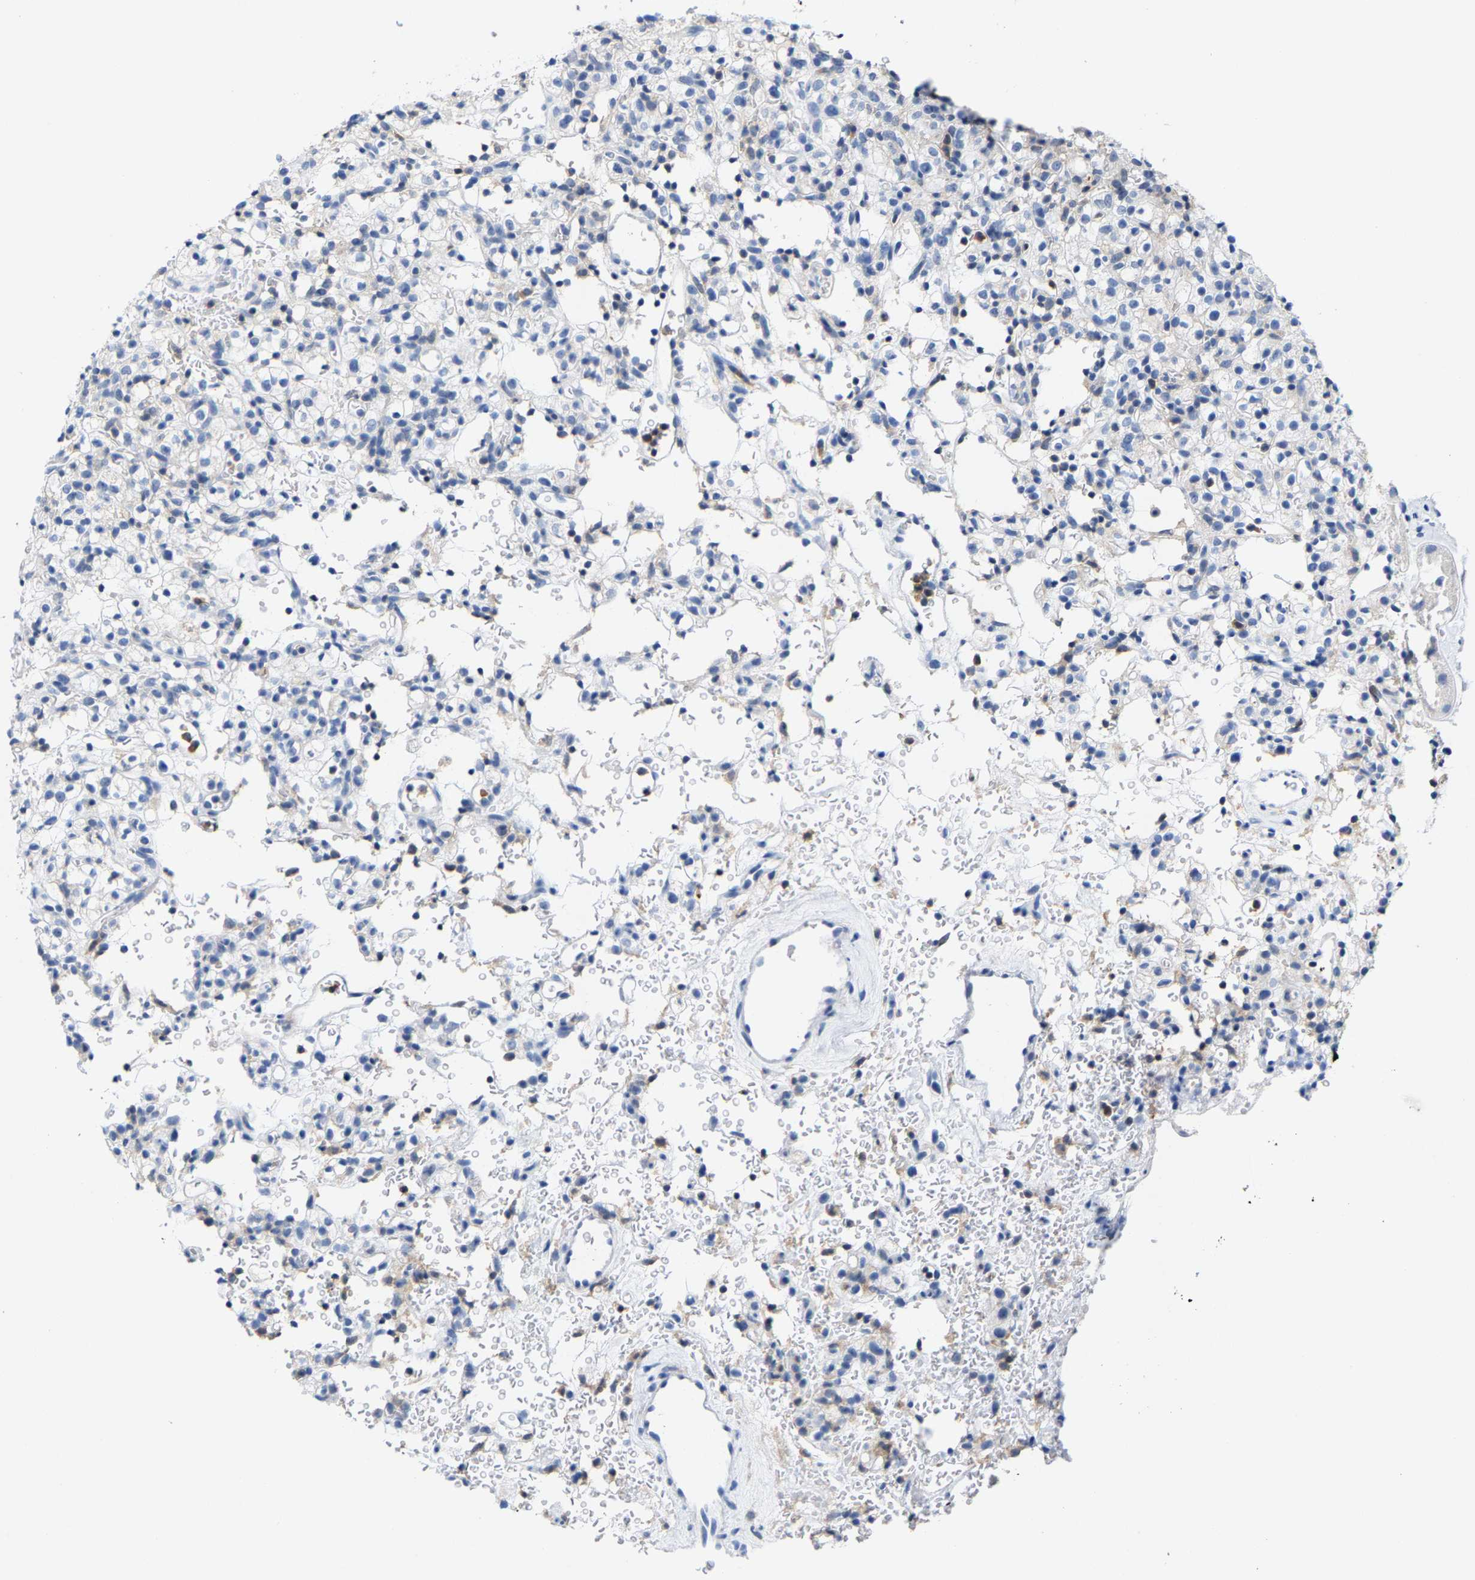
{"staining": {"intensity": "negative", "quantity": "none", "location": "none"}, "tissue": "renal cancer", "cell_type": "Tumor cells", "image_type": "cancer", "snomed": [{"axis": "morphology", "description": "Normal tissue, NOS"}, {"axis": "morphology", "description": "Adenocarcinoma, NOS"}, {"axis": "topography", "description": "Kidney"}], "caption": "Immunohistochemistry (IHC) of renal cancer reveals no expression in tumor cells.", "gene": "FGD3", "patient": {"sex": "female", "age": 72}}